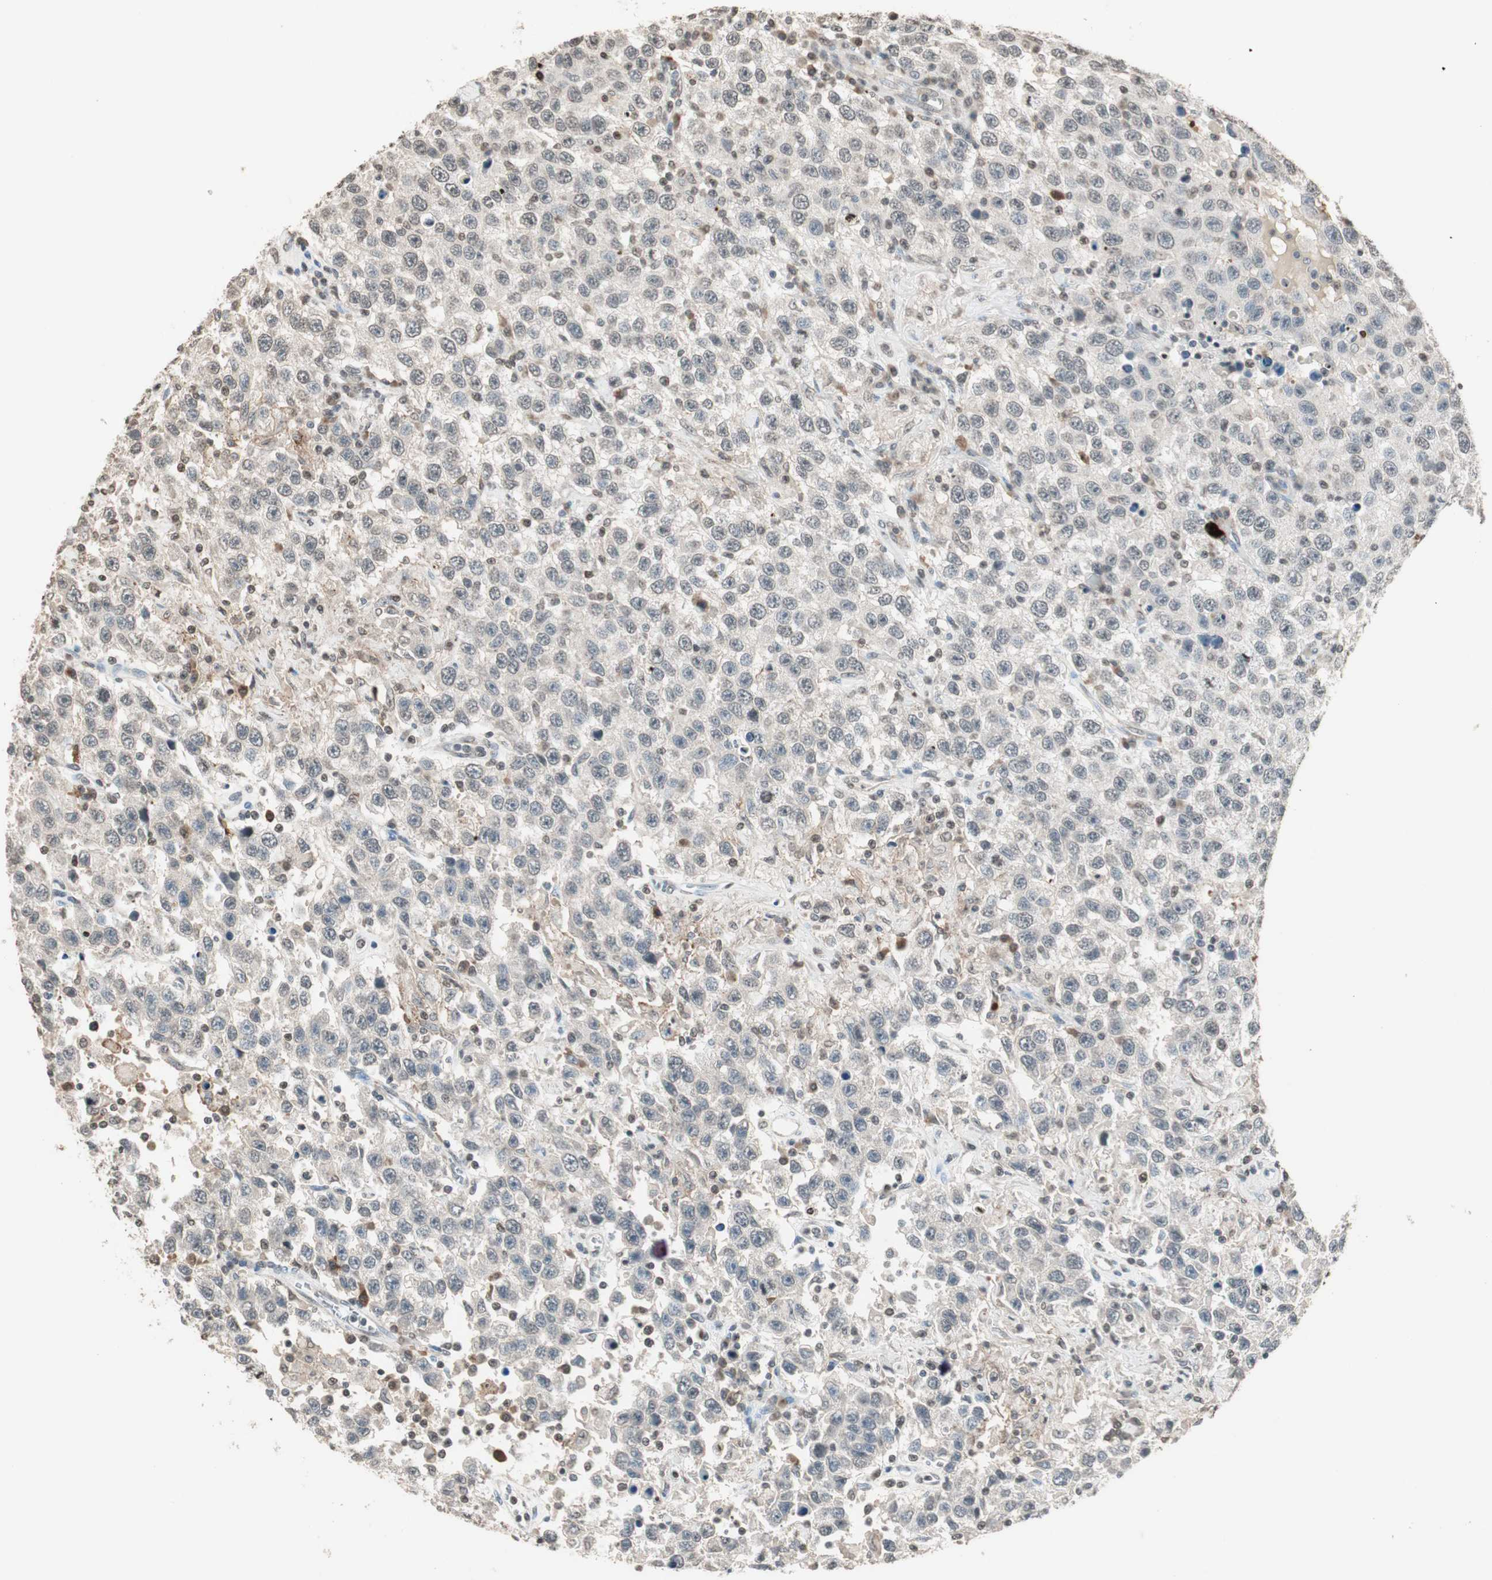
{"staining": {"intensity": "negative", "quantity": "none", "location": "none"}, "tissue": "testis cancer", "cell_type": "Tumor cells", "image_type": "cancer", "snomed": [{"axis": "morphology", "description": "Seminoma, NOS"}, {"axis": "topography", "description": "Testis"}], "caption": "This histopathology image is of testis cancer stained with immunohistochemistry to label a protein in brown with the nuclei are counter-stained blue. There is no positivity in tumor cells.", "gene": "PRELID1", "patient": {"sex": "male", "age": 41}}